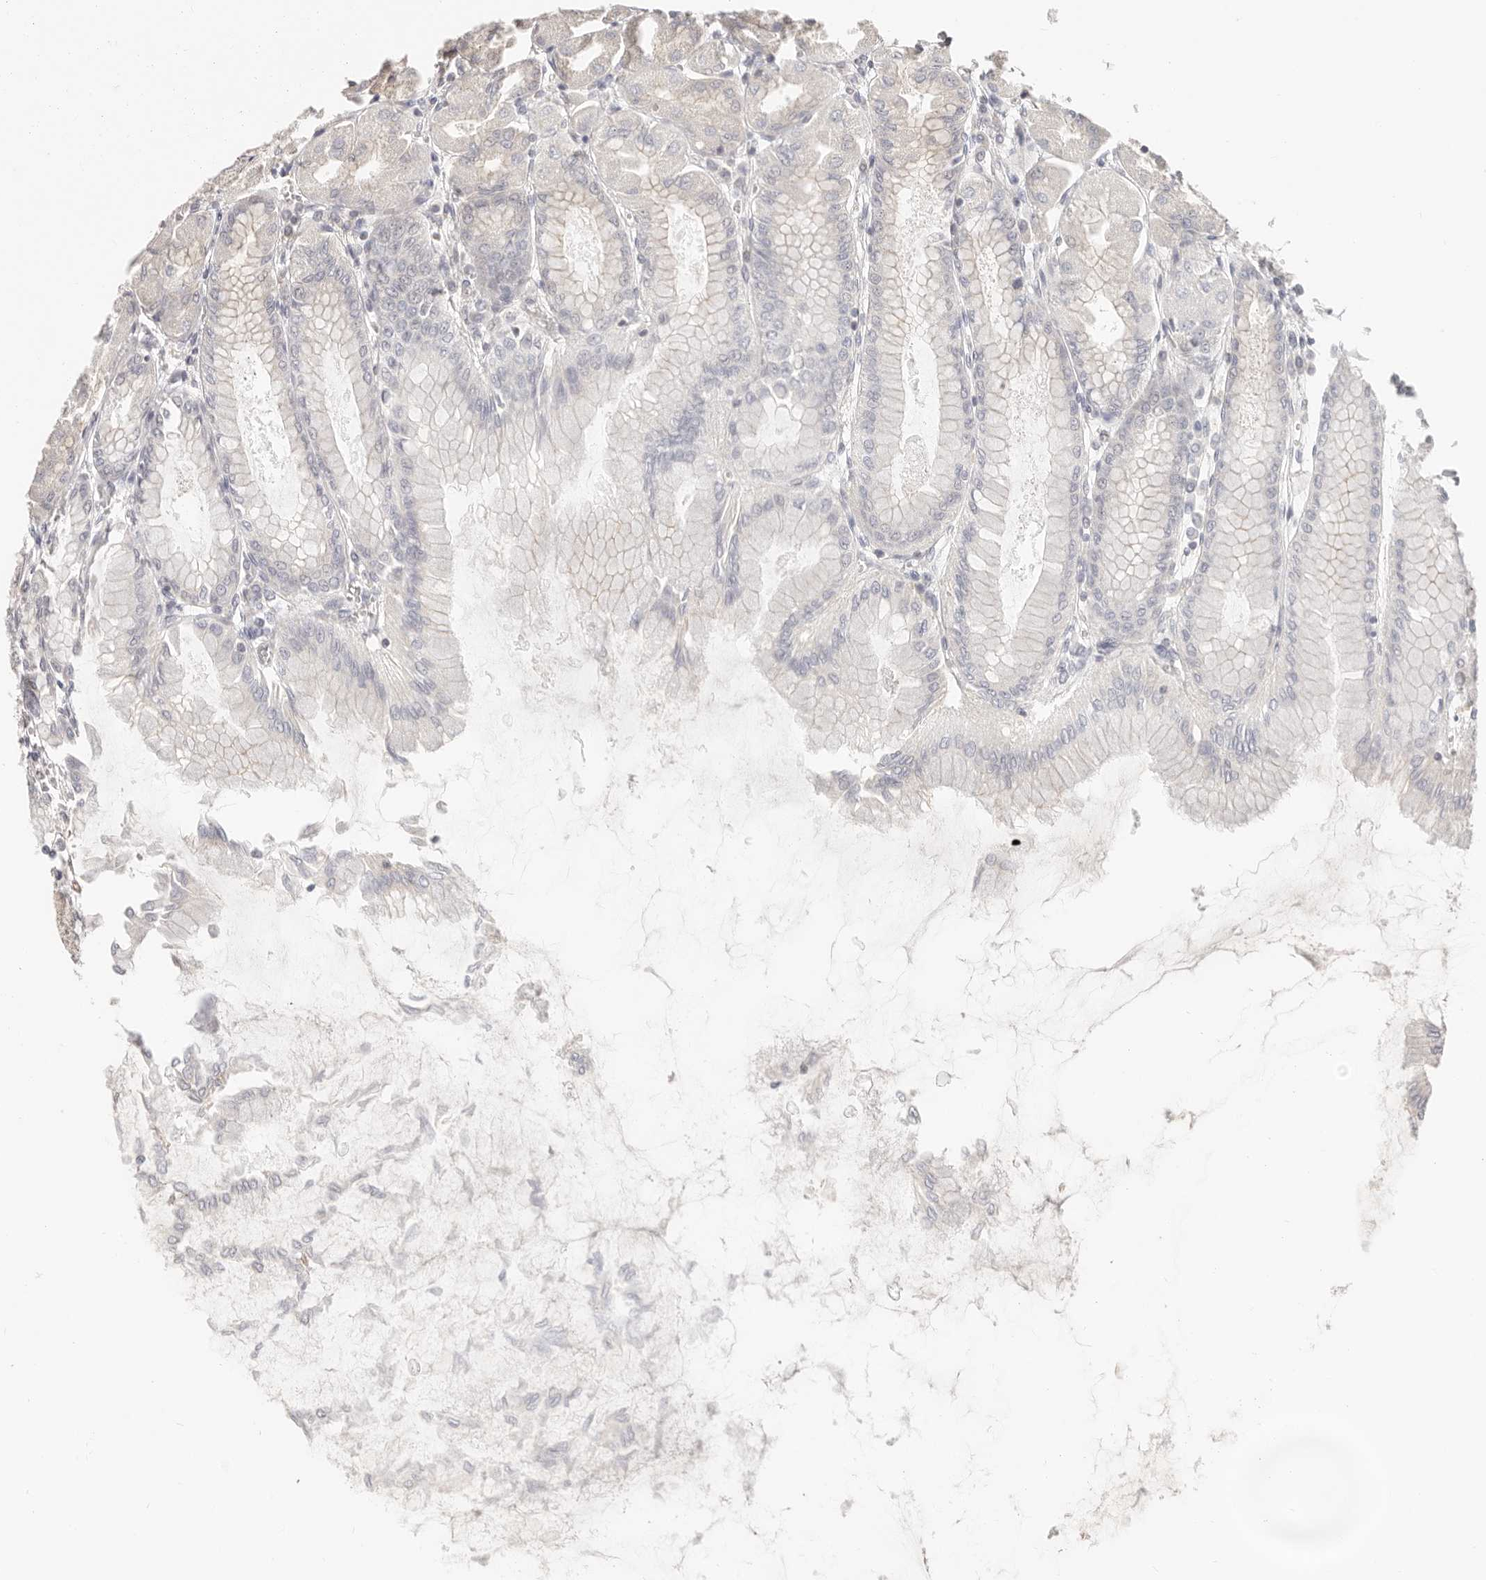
{"staining": {"intensity": "moderate", "quantity": "25%-75%", "location": "cytoplasmic/membranous"}, "tissue": "stomach", "cell_type": "Glandular cells", "image_type": "normal", "snomed": [{"axis": "morphology", "description": "Normal tissue, NOS"}, {"axis": "topography", "description": "Stomach, upper"}], "caption": "Immunohistochemical staining of unremarkable stomach exhibits medium levels of moderate cytoplasmic/membranous positivity in approximately 25%-75% of glandular cells.", "gene": "DTNBP1", "patient": {"sex": "female", "age": 56}}